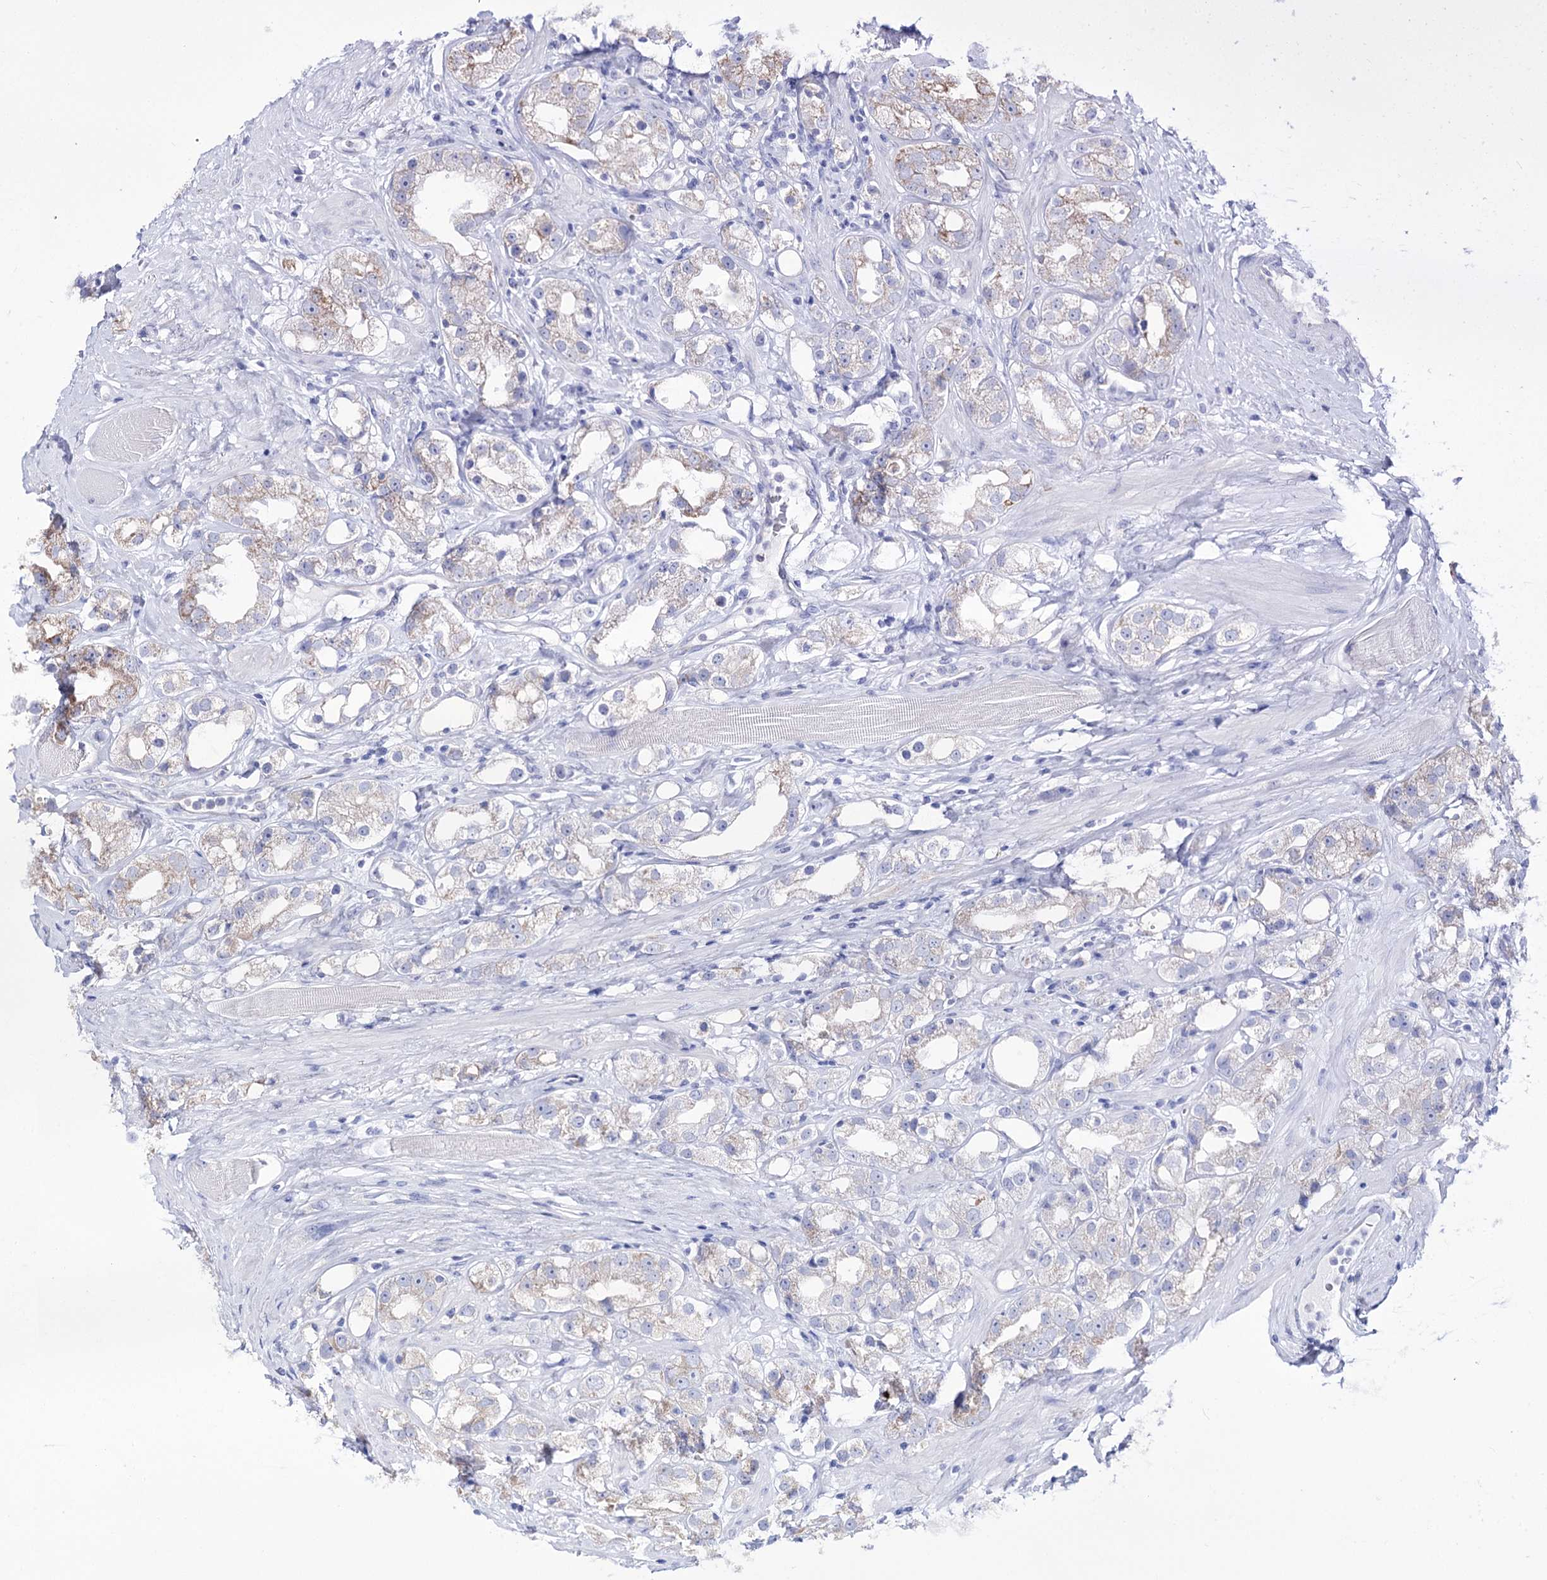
{"staining": {"intensity": "moderate", "quantity": "25%-75%", "location": "cytoplasmic/membranous"}, "tissue": "prostate cancer", "cell_type": "Tumor cells", "image_type": "cancer", "snomed": [{"axis": "morphology", "description": "Adenocarcinoma, NOS"}, {"axis": "topography", "description": "Prostate"}], "caption": "This histopathology image displays prostate adenocarcinoma stained with immunohistochemistry to label a protein in brown. The cytoplasmic/membranous of tumor cells show moderate positivity for the protein. Nuclei are counter-stained blue.", "gene": "OSBPL5", "patient": {"sex": "male", "age": 79}}